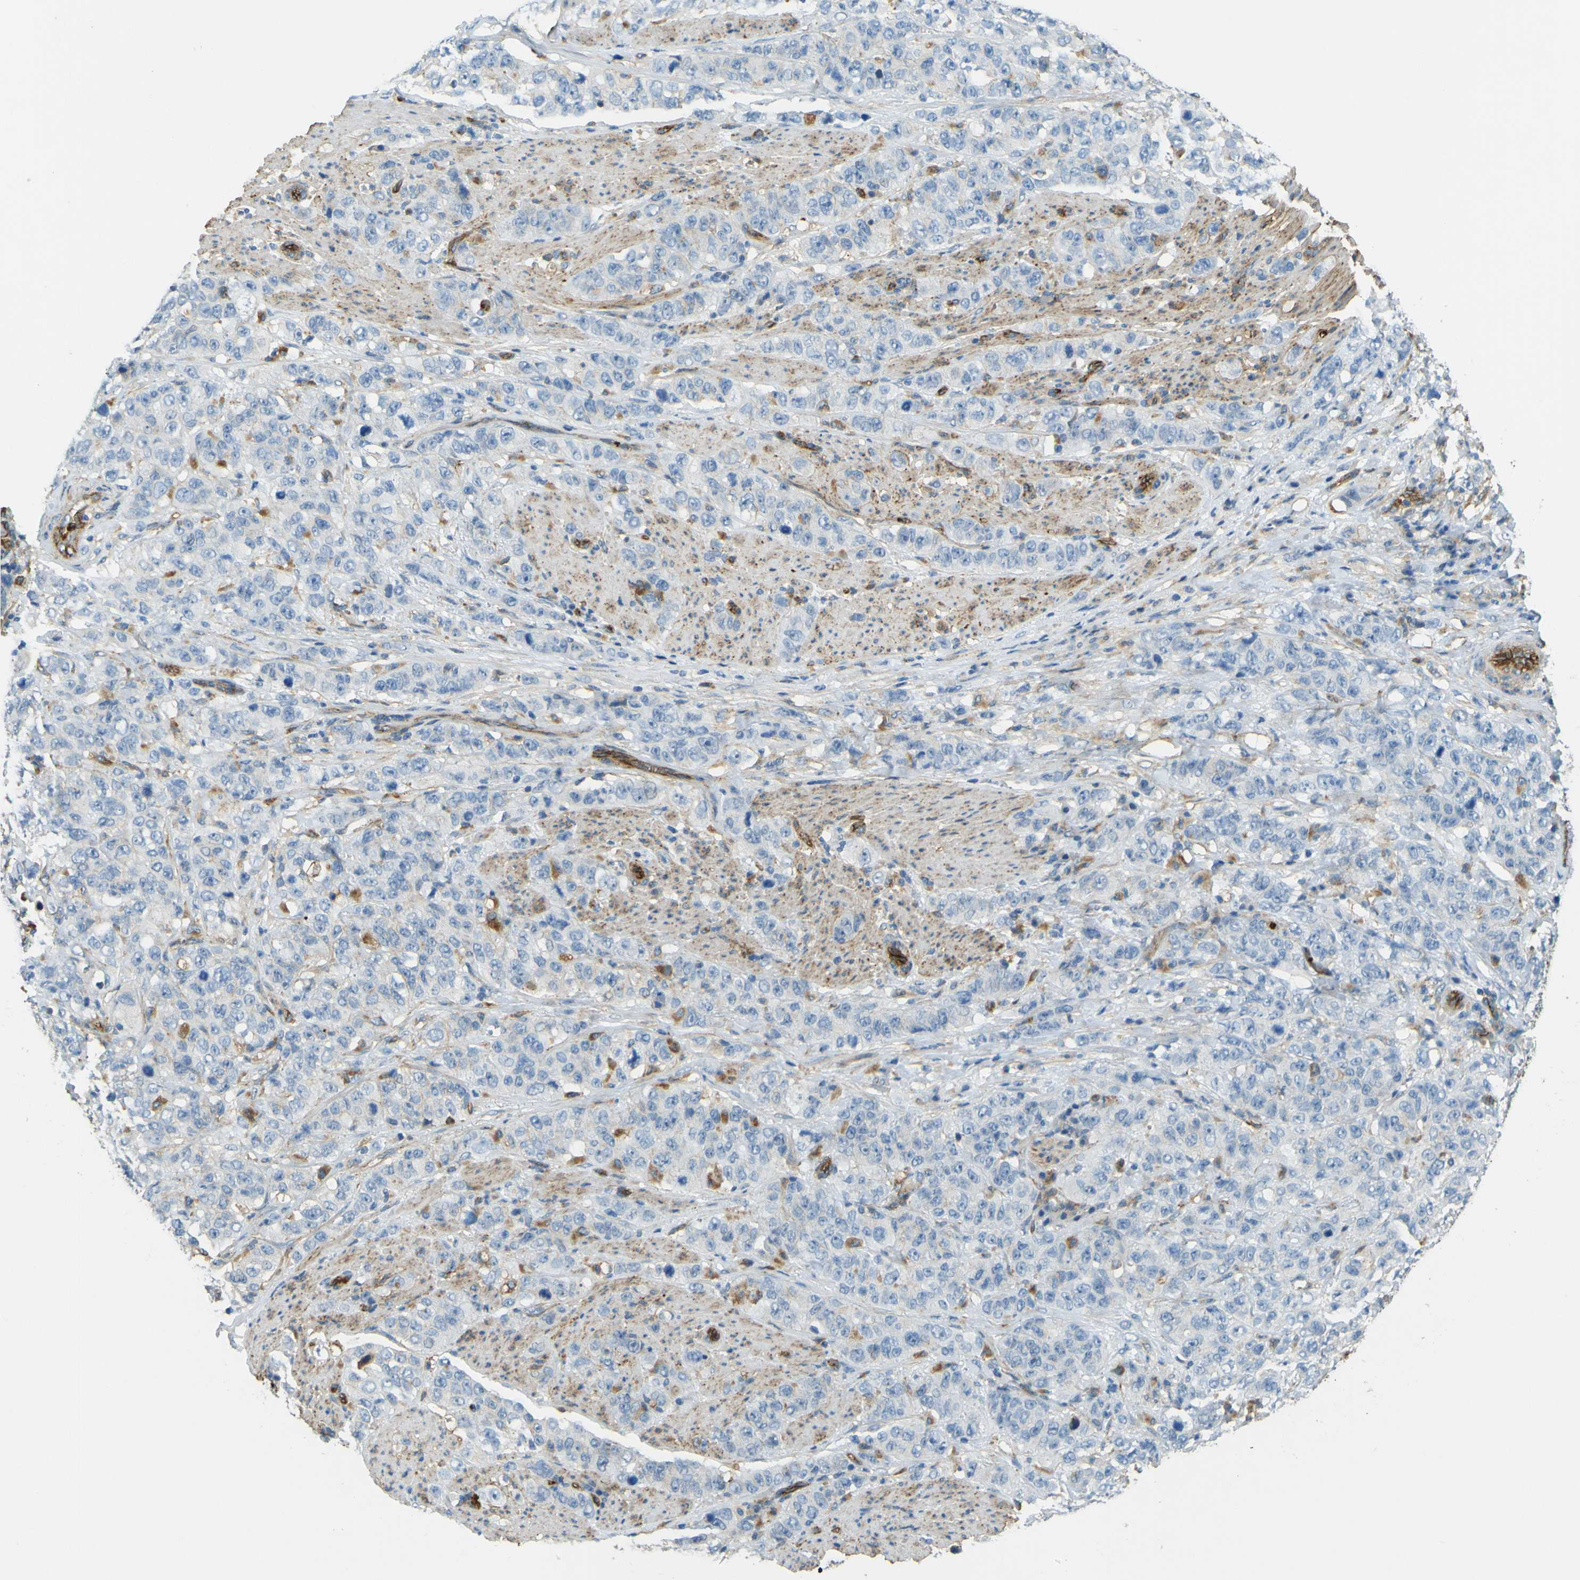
{"staining": {"intensity": "moderate", "quantity": "<25%", "location": "cytoplasmic/membranous"}, "tissue": "stomach cancer", "cell_type": "Tumor cells", "image_type": "cancer", "snomed": [{"axis": "morphology", "description": "Adenocarcinoma, NOS"}, {"axis": "topography", "description": "Stomach"}], "caption": "IHC micrograph of adenocarcinoma (stomach) stained for a protein (brown), which reveals low levels of moderate cytoplasmic/membranous staining in about <25% of tumor cells.", "gene": "PLXDC1", "patient": {"sex": "male", "age": 48}}